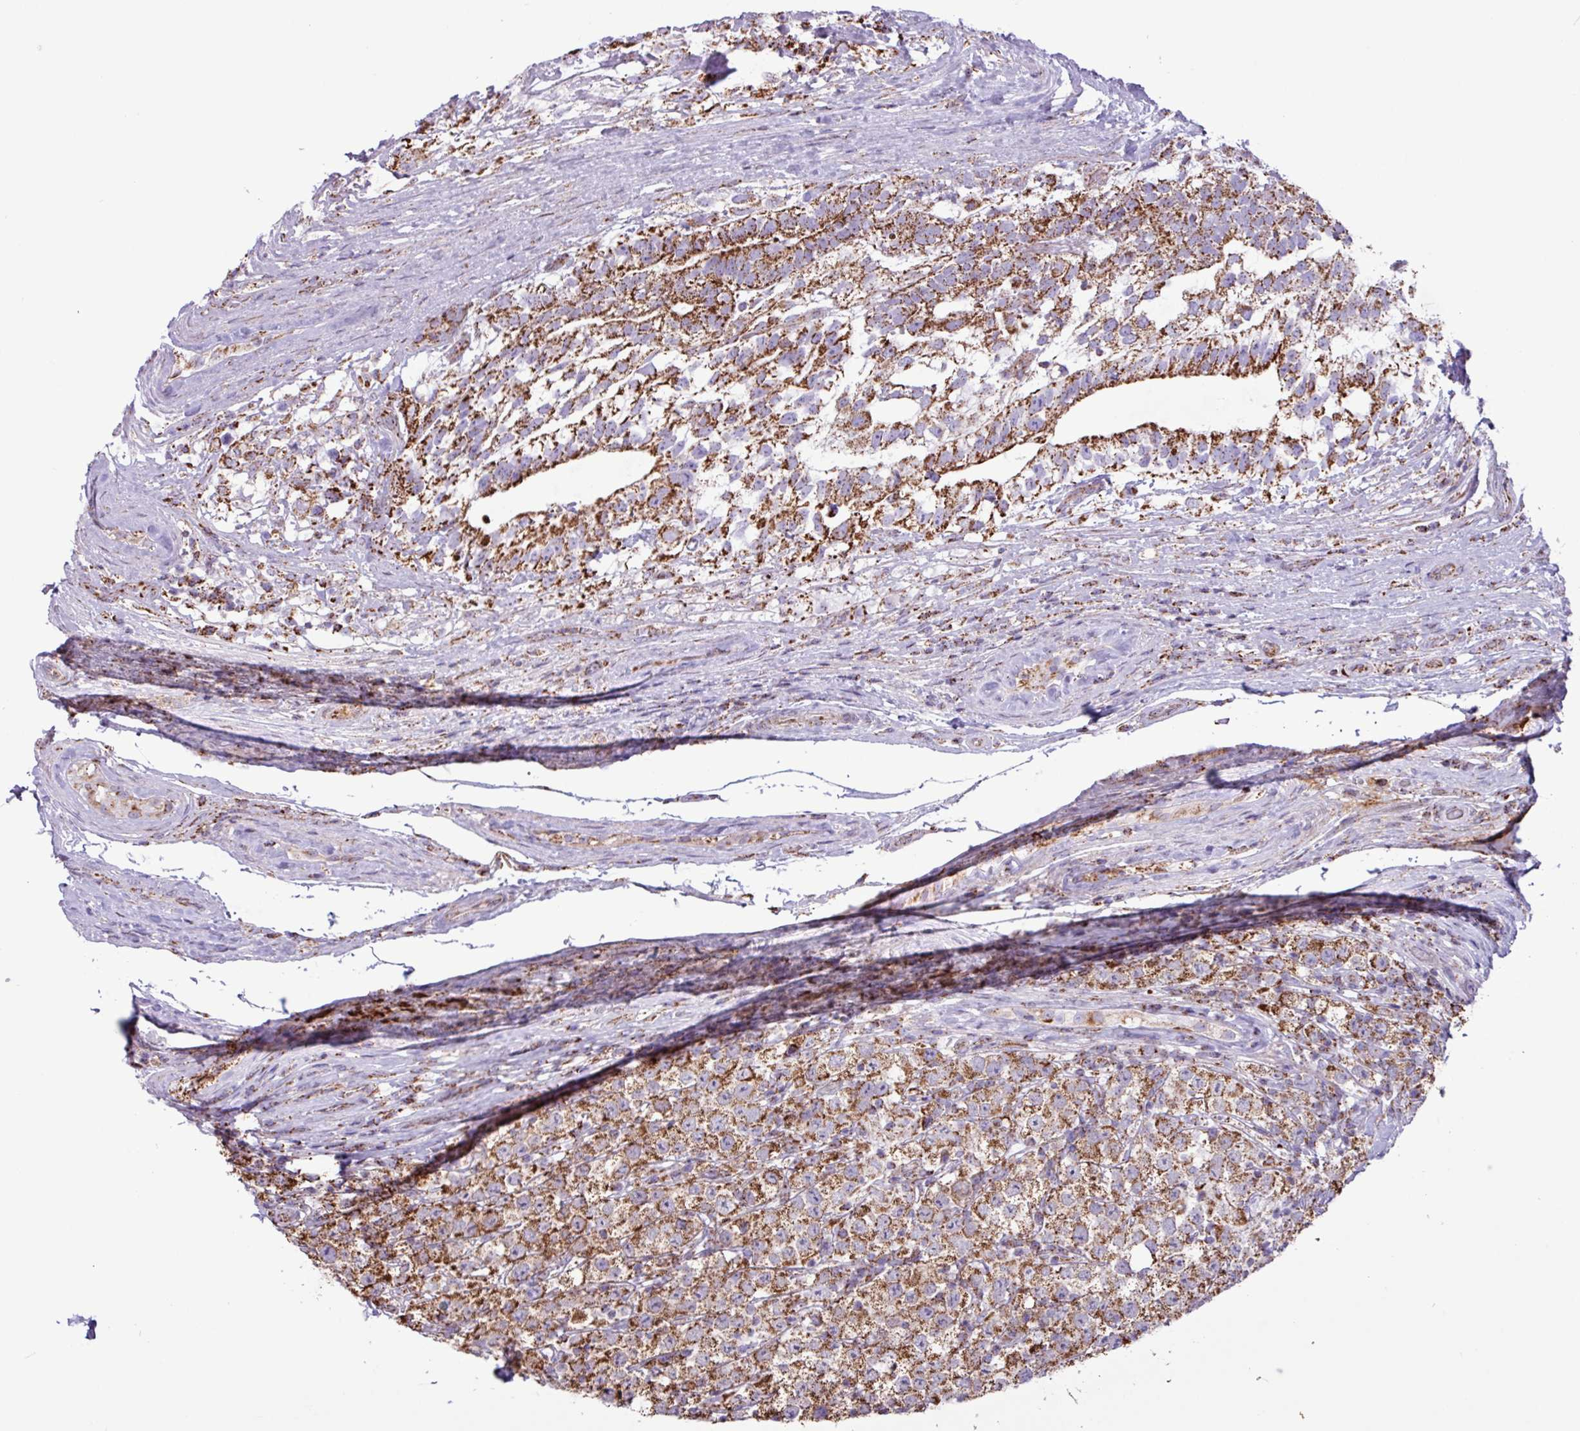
{"staining": {"intensity": "moderate", "quantity": ">75%", "location": "cytoplasmic/membranous"}, "tissue": "testis cancer", "cell_type": "Tumor cells", "image_type": "cancer", "snomed": [{"axis": "morphology", "description": "Seminoma, NOS"}, {"axis": "morphology", "description": "Carcinoma, Embryonal, NOS"}, {"axis": "topography", "description": "Testis"}], "caption": "Immunohistochemical staining of embryonal carcinoma (testis) exhibits medium levels of moderate cytoplasmic/membranous protein staining in approximately >75% of tumor cells. Nuclei are stained in blue.", "gene": "RTL3", "patient": {"sex": "male", "age": 41}}